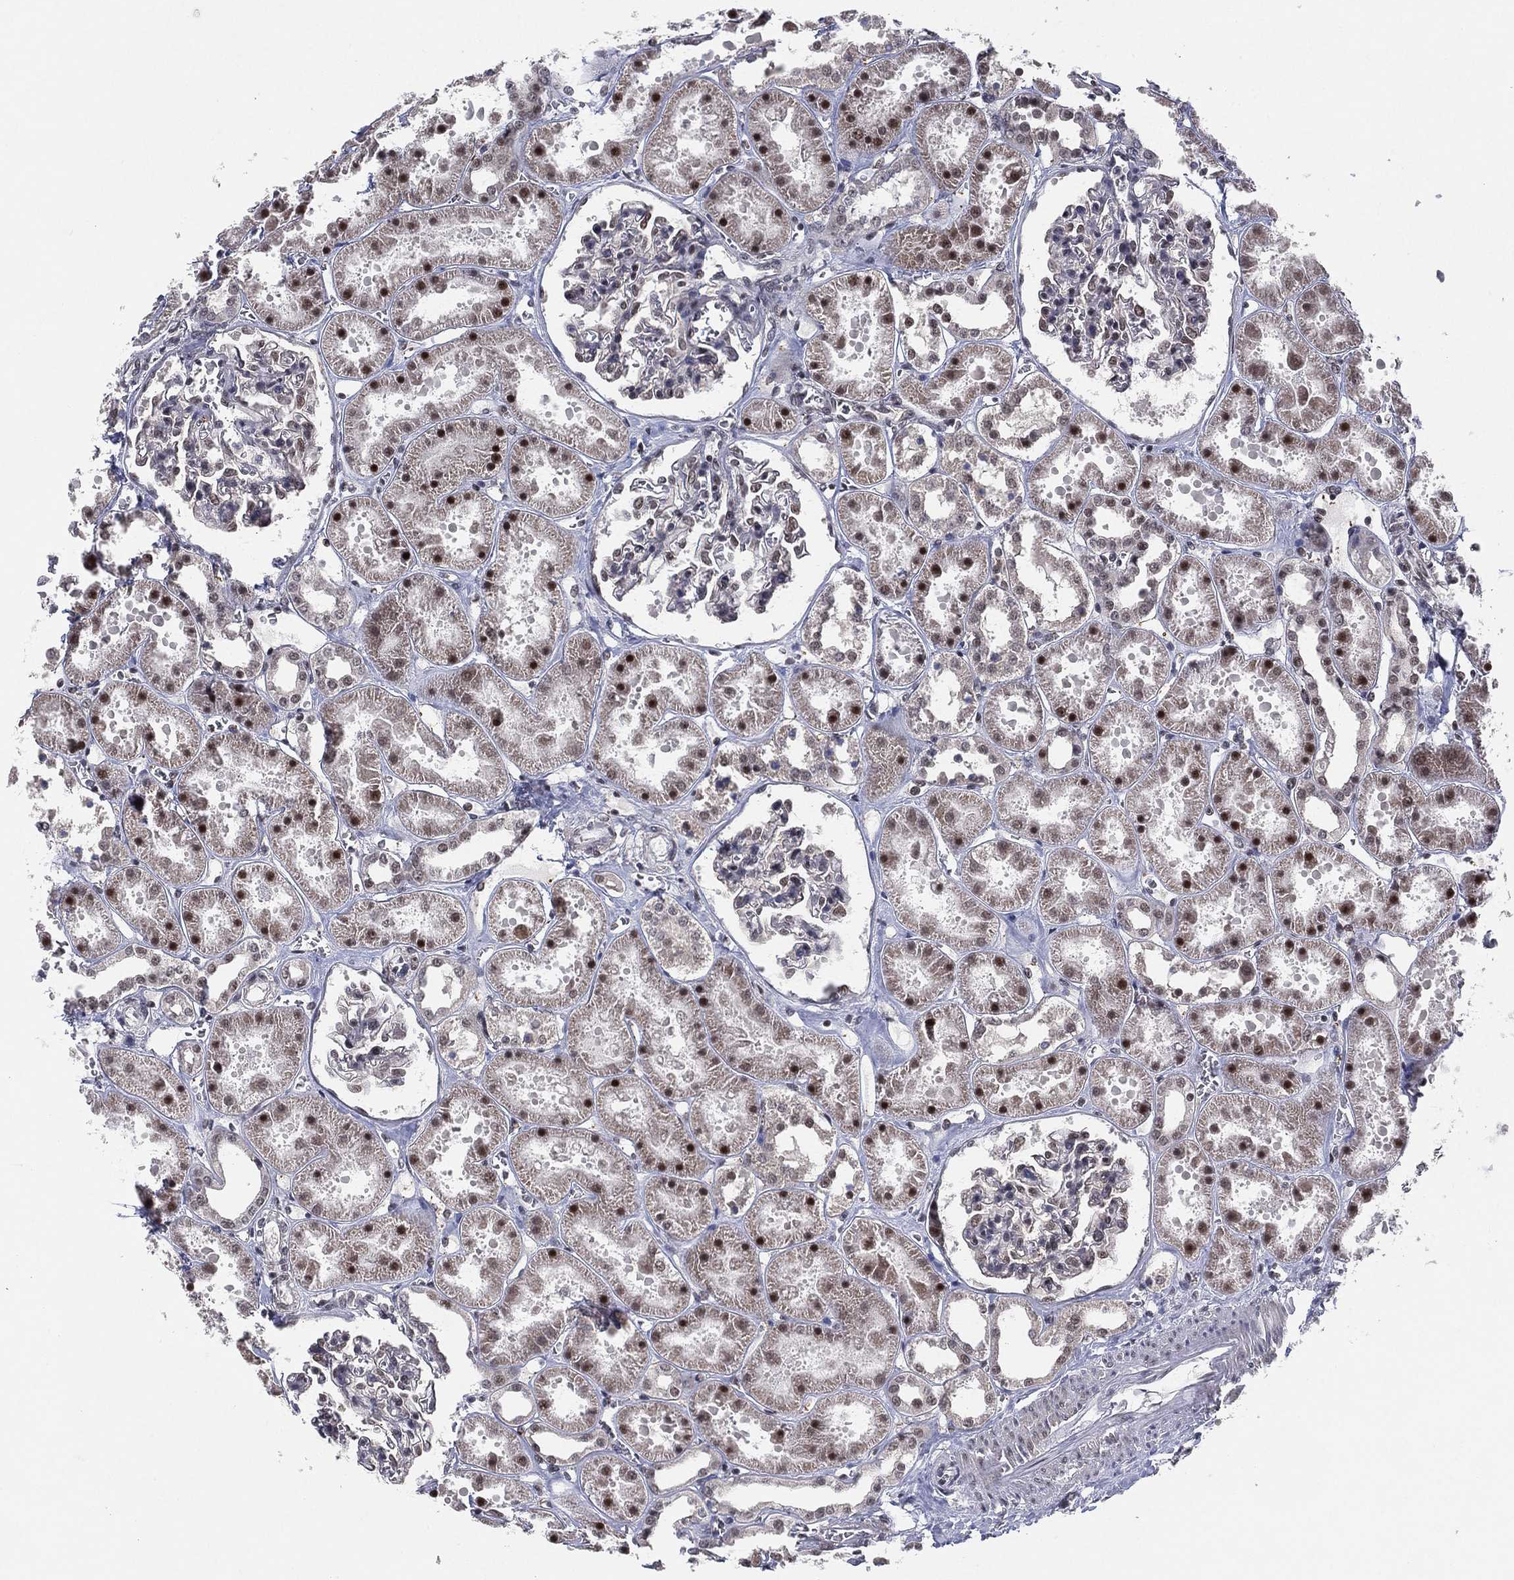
{"staining": {"intensity": "moderate", "quantity": "<25%", "location": "nuclear"}, "tissue": "kidney", "cell_type": "Cells in glomeruli", "image_type": "normal", "snomed": [{"axis": "morphology", "description": "Normal tissue, NOS"}, {"axis": "topography", "description": "Kidney"}], "caption": "Kidney stained with a protein marker exhibits moderate staining in cells in glomeruli.", "gene": "DGCR8", "patient": {"sex": "female", "age": 41}}